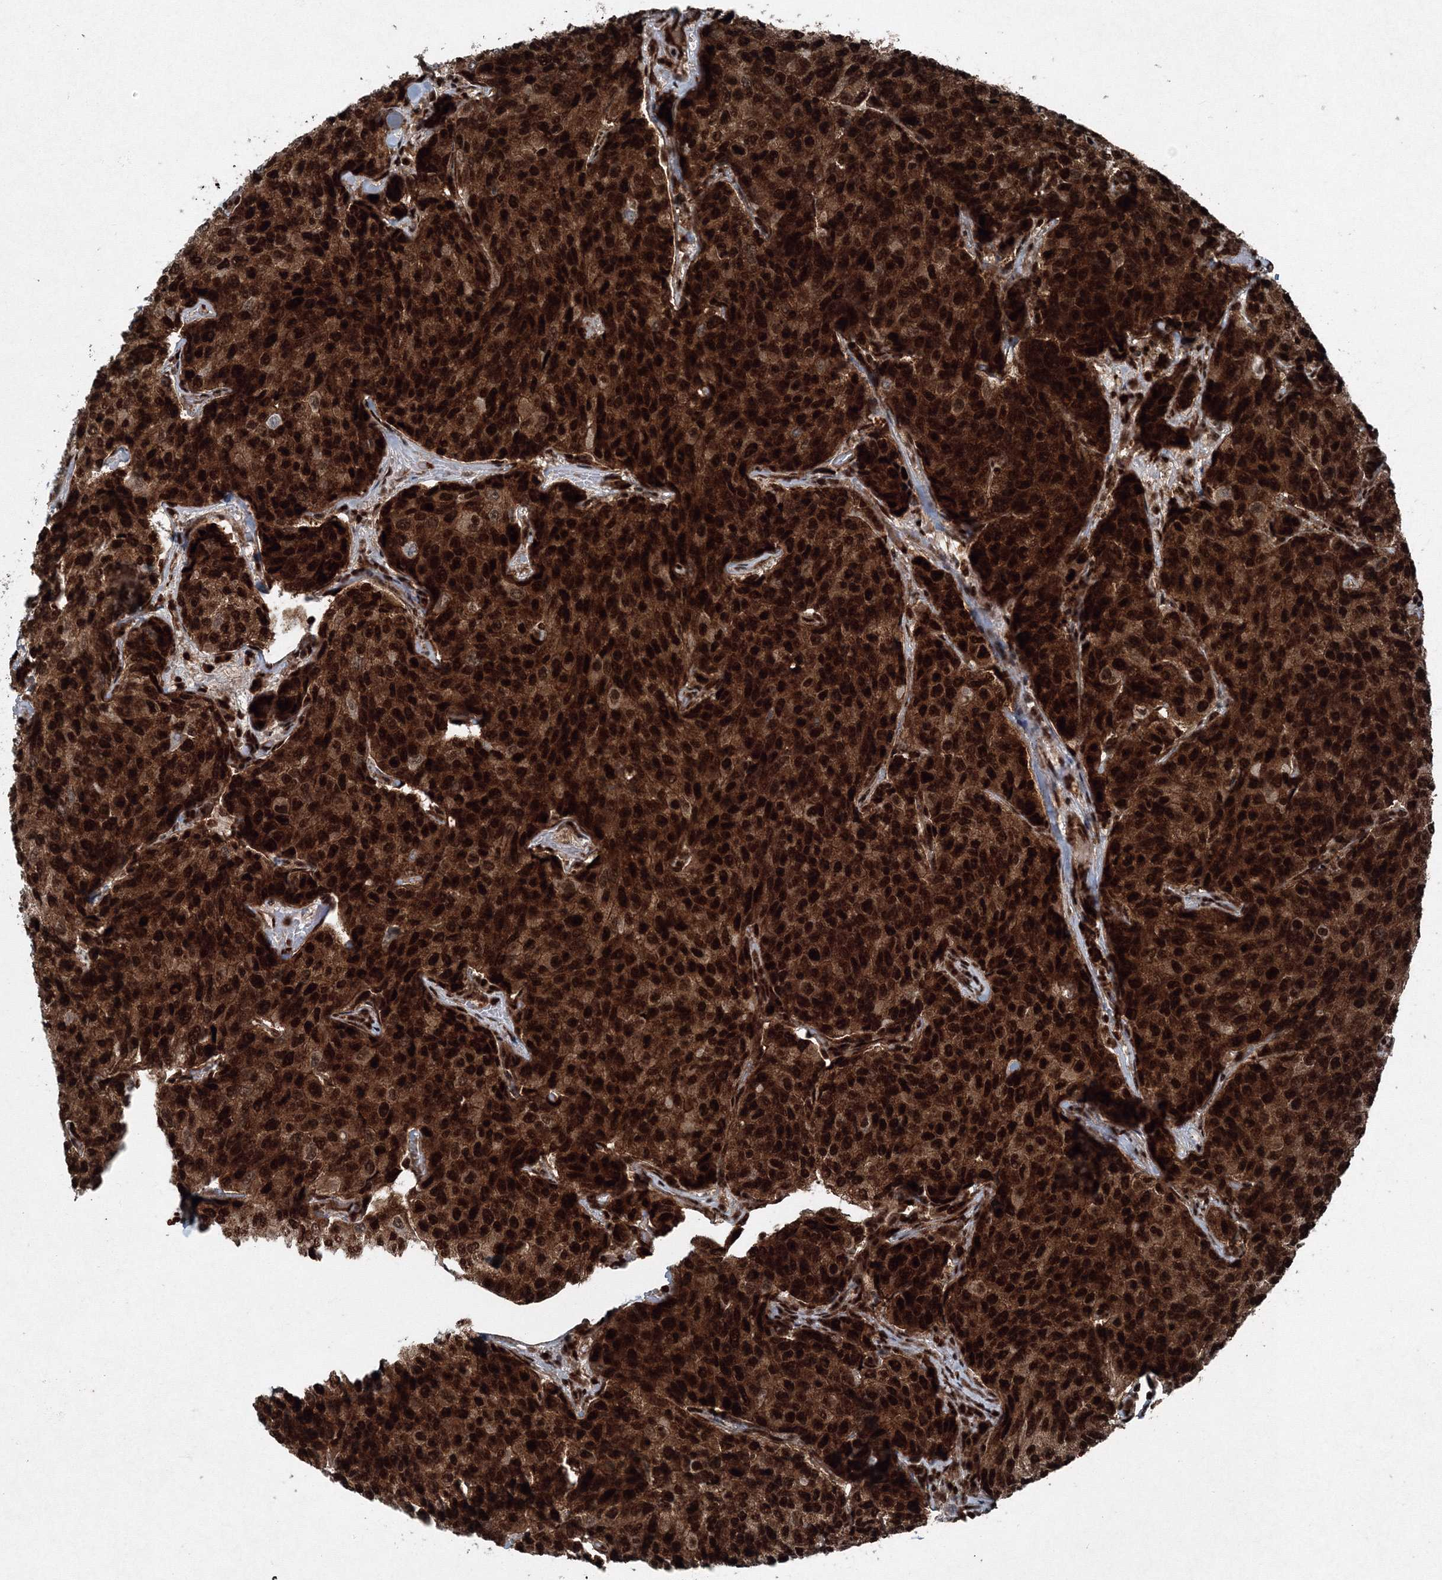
{"staining": {"intensity": "strong", "quantity": ">75%", "location": "cytoplasmic/membranous,nuclear"}, "tissue": "breast cancer", "cell_type": "Tumor cells", "image_type": "cancer", "snomed": [{"axis": "morphology", "description": "Duct carcinoma"}, {"axis": "topography", "description": "Breast"}], "caption": "Immunohistochemical staining of breast cancer (infiltrating ductal carcinoma) reveals high levels of strong cytoplasmic/membranous and nuclear expression in approximately >75% of tumor cells.", "gene": "SNRPC", "patient": {"sex": "female", "age": 55}}